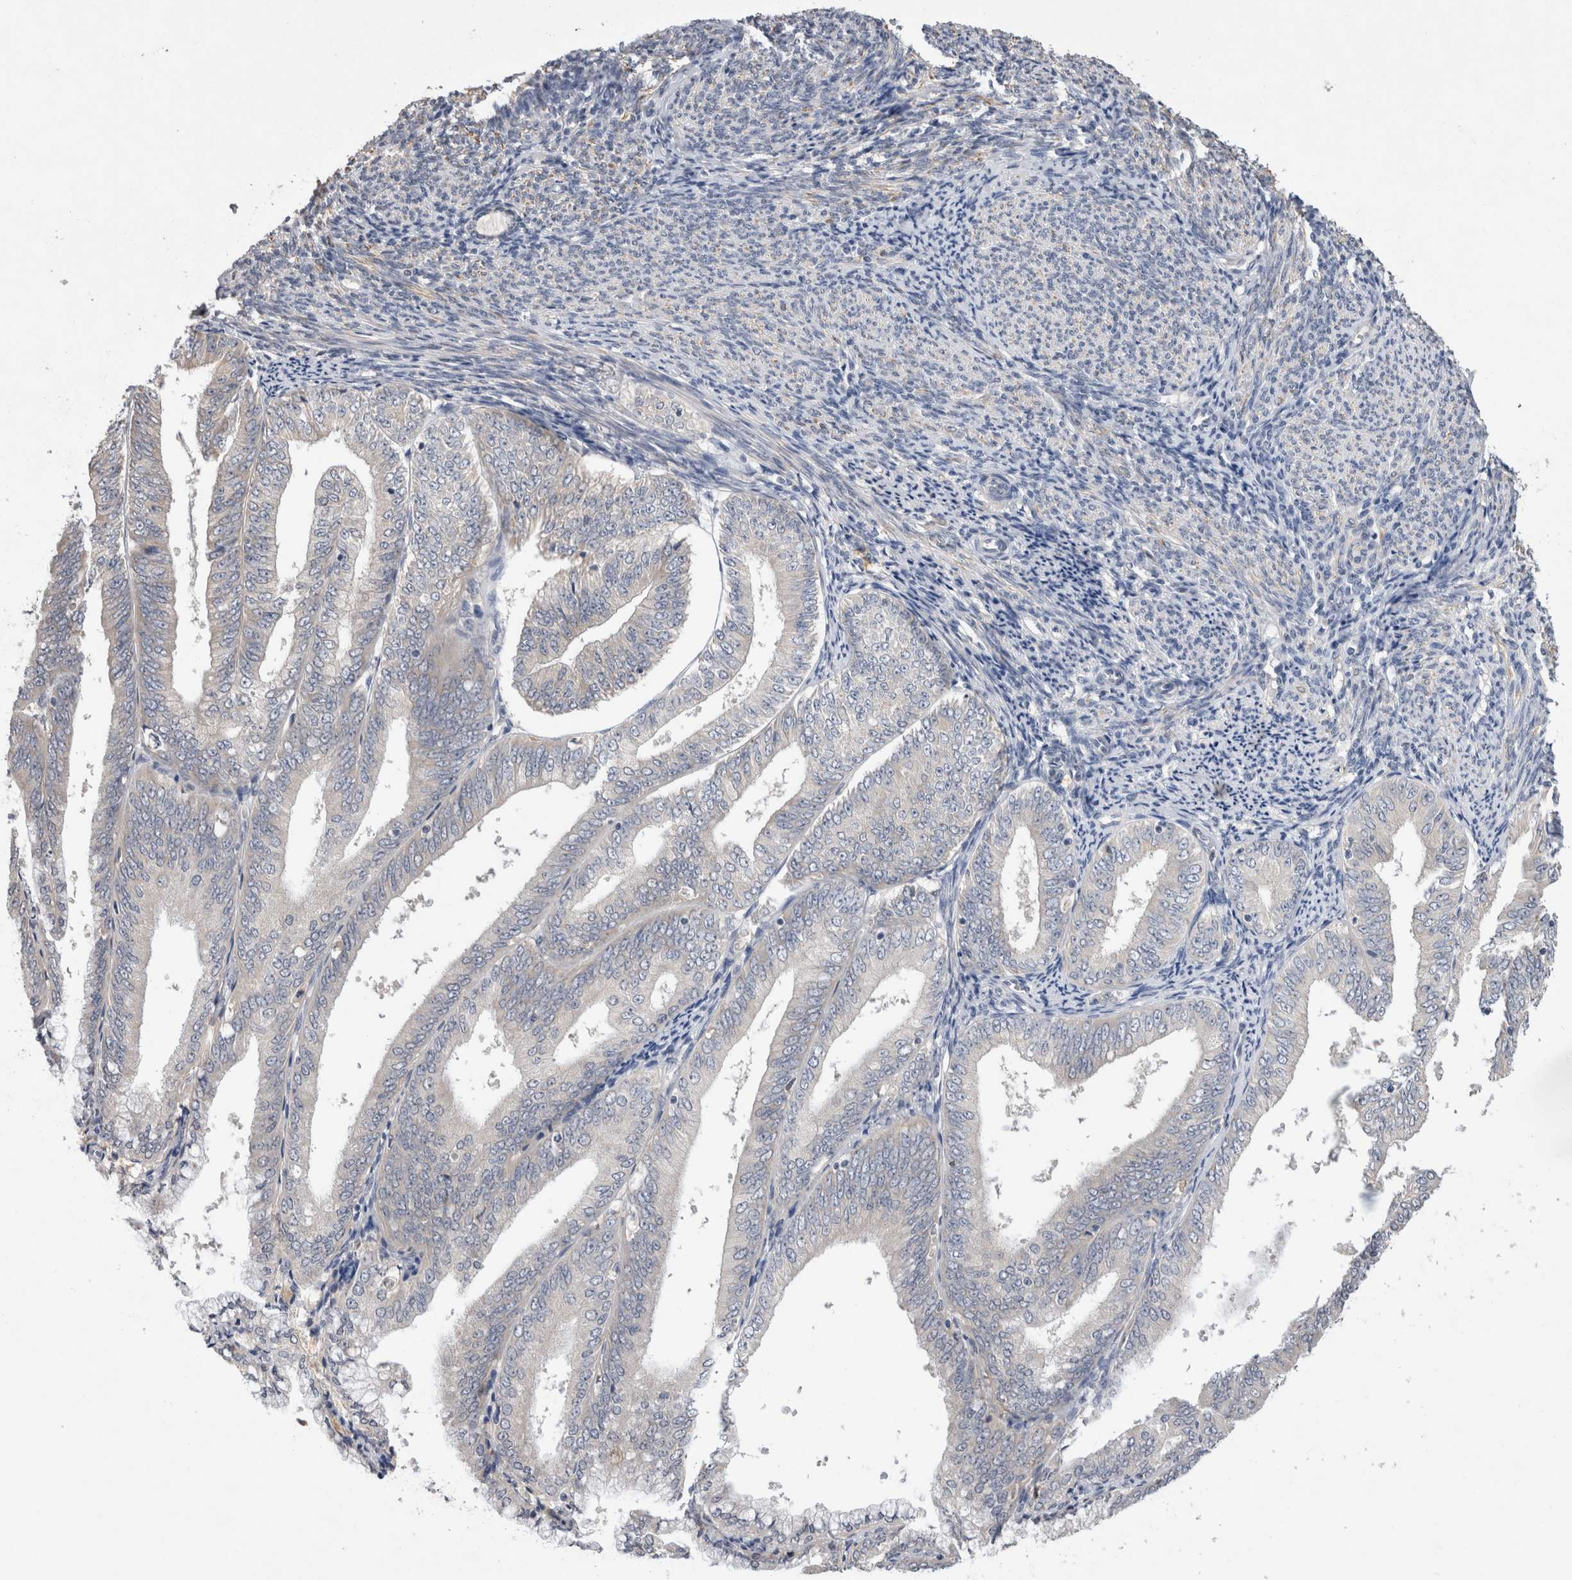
{"staining": {"intensity": "weak", "quantity": "<25%", "location": "cytoplasmic/membranous"}, "tissue": "endometrial cancer", "cell_type": "Tumor cells", "image_type": "cancer", "snomed": [{"axis": "morphology", "description": "Adenocarcinoma, NOS"}, {"axis": "topography", "description": "Endometrium"}], "caption": "This is an immunohistochemistry photomicrograph of human endometrial cancer. There is no positivity in tumor cells.", "gene": "VSIG4", "patient": {"sex": "female", "age": 63}}